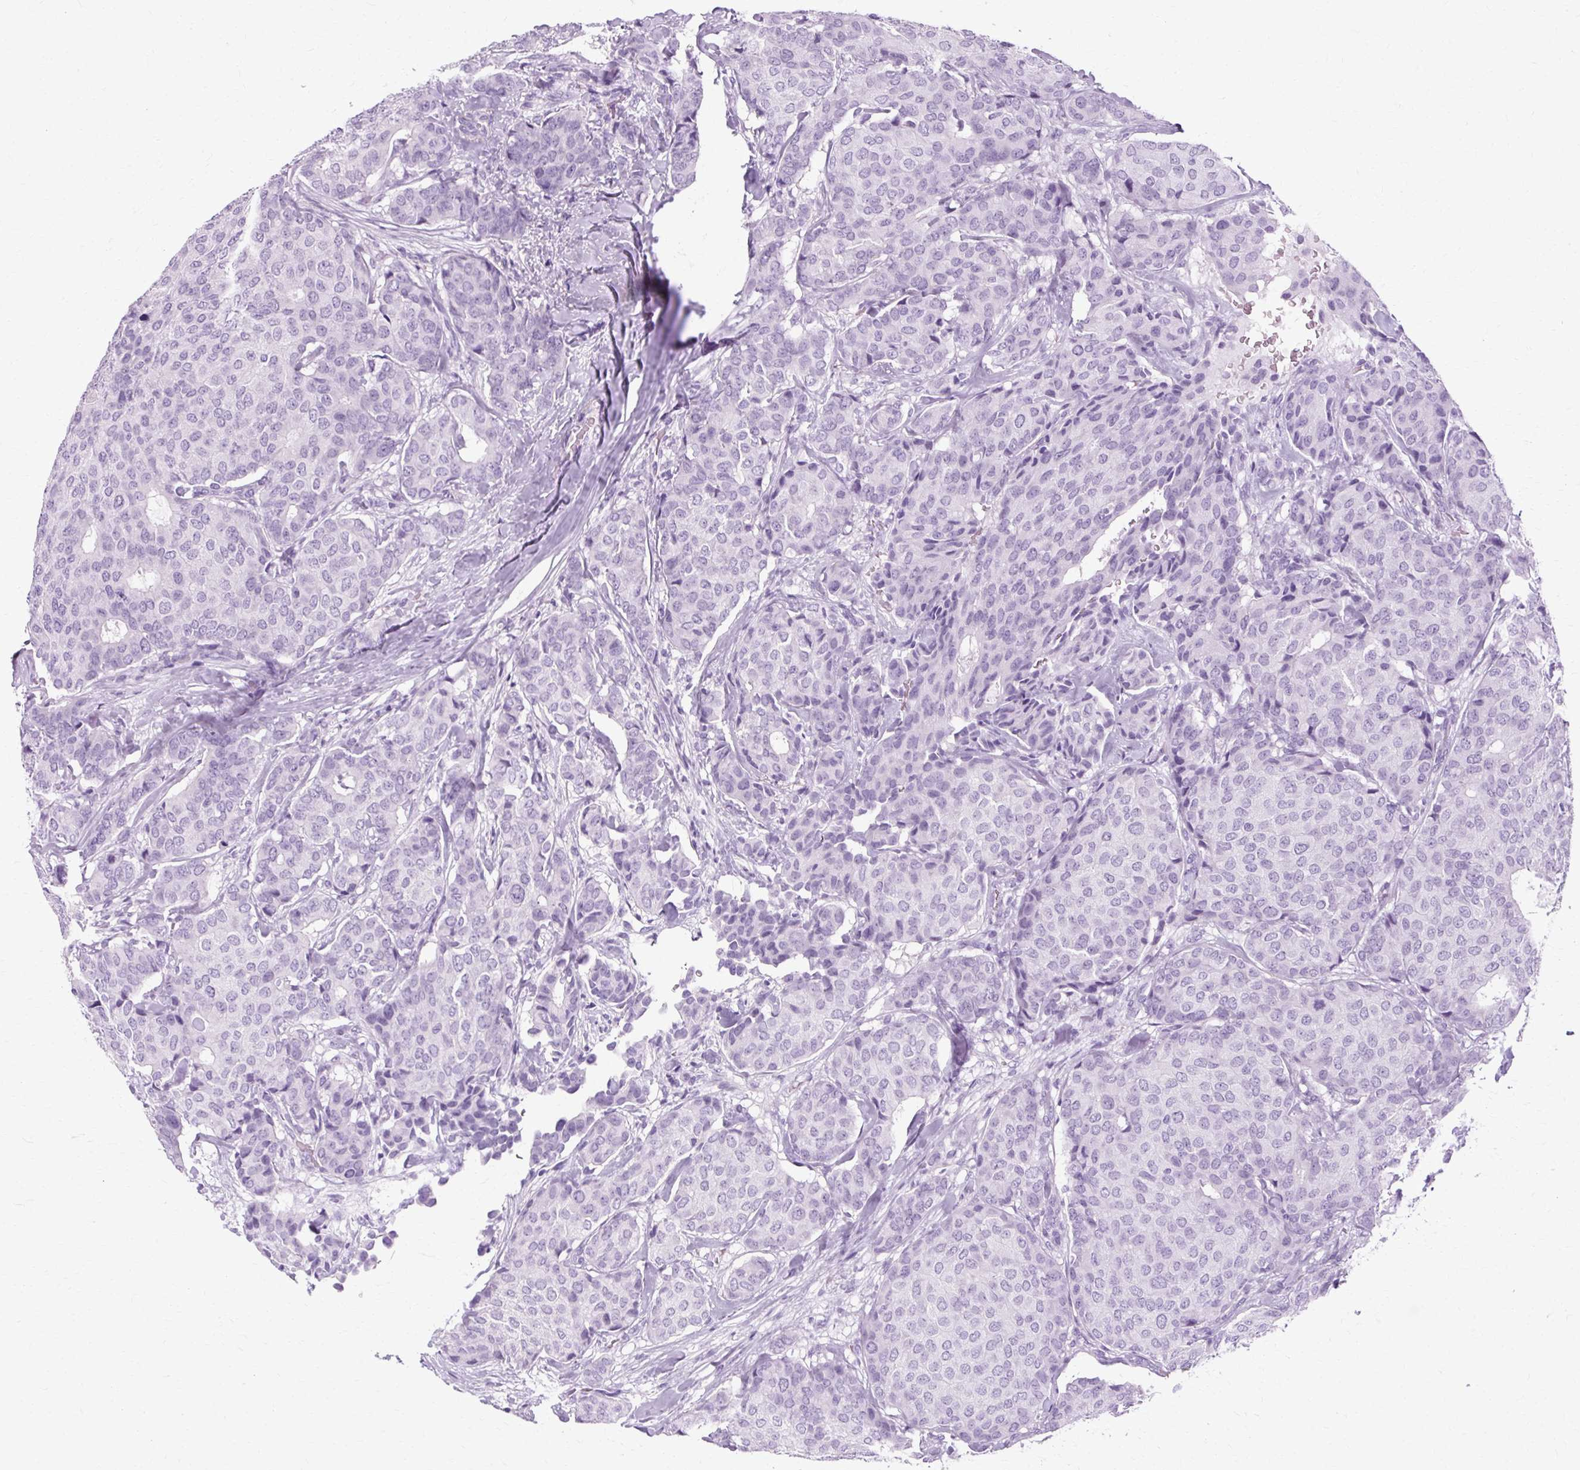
{"staining": {"intensity": "negative", "quantity": "none", "location": "none"}, "tissue": "breast cancer", "cell_type": "Tumor cells", "image_type": "cancer", "snomed": [{"axis": "morphology", "description": "Duct carcinoma"}, {"axis": "topography", "description": "Breast"}], "caption": "Immunohistochemistry micrograph of neoplastic tissue: breast cancer (intraductal carcinoma) stained with DAB shows no significant protein positivity in tumor cells.", "gene": "OOEP", "patient": {"sex": "female", "age": 75}}